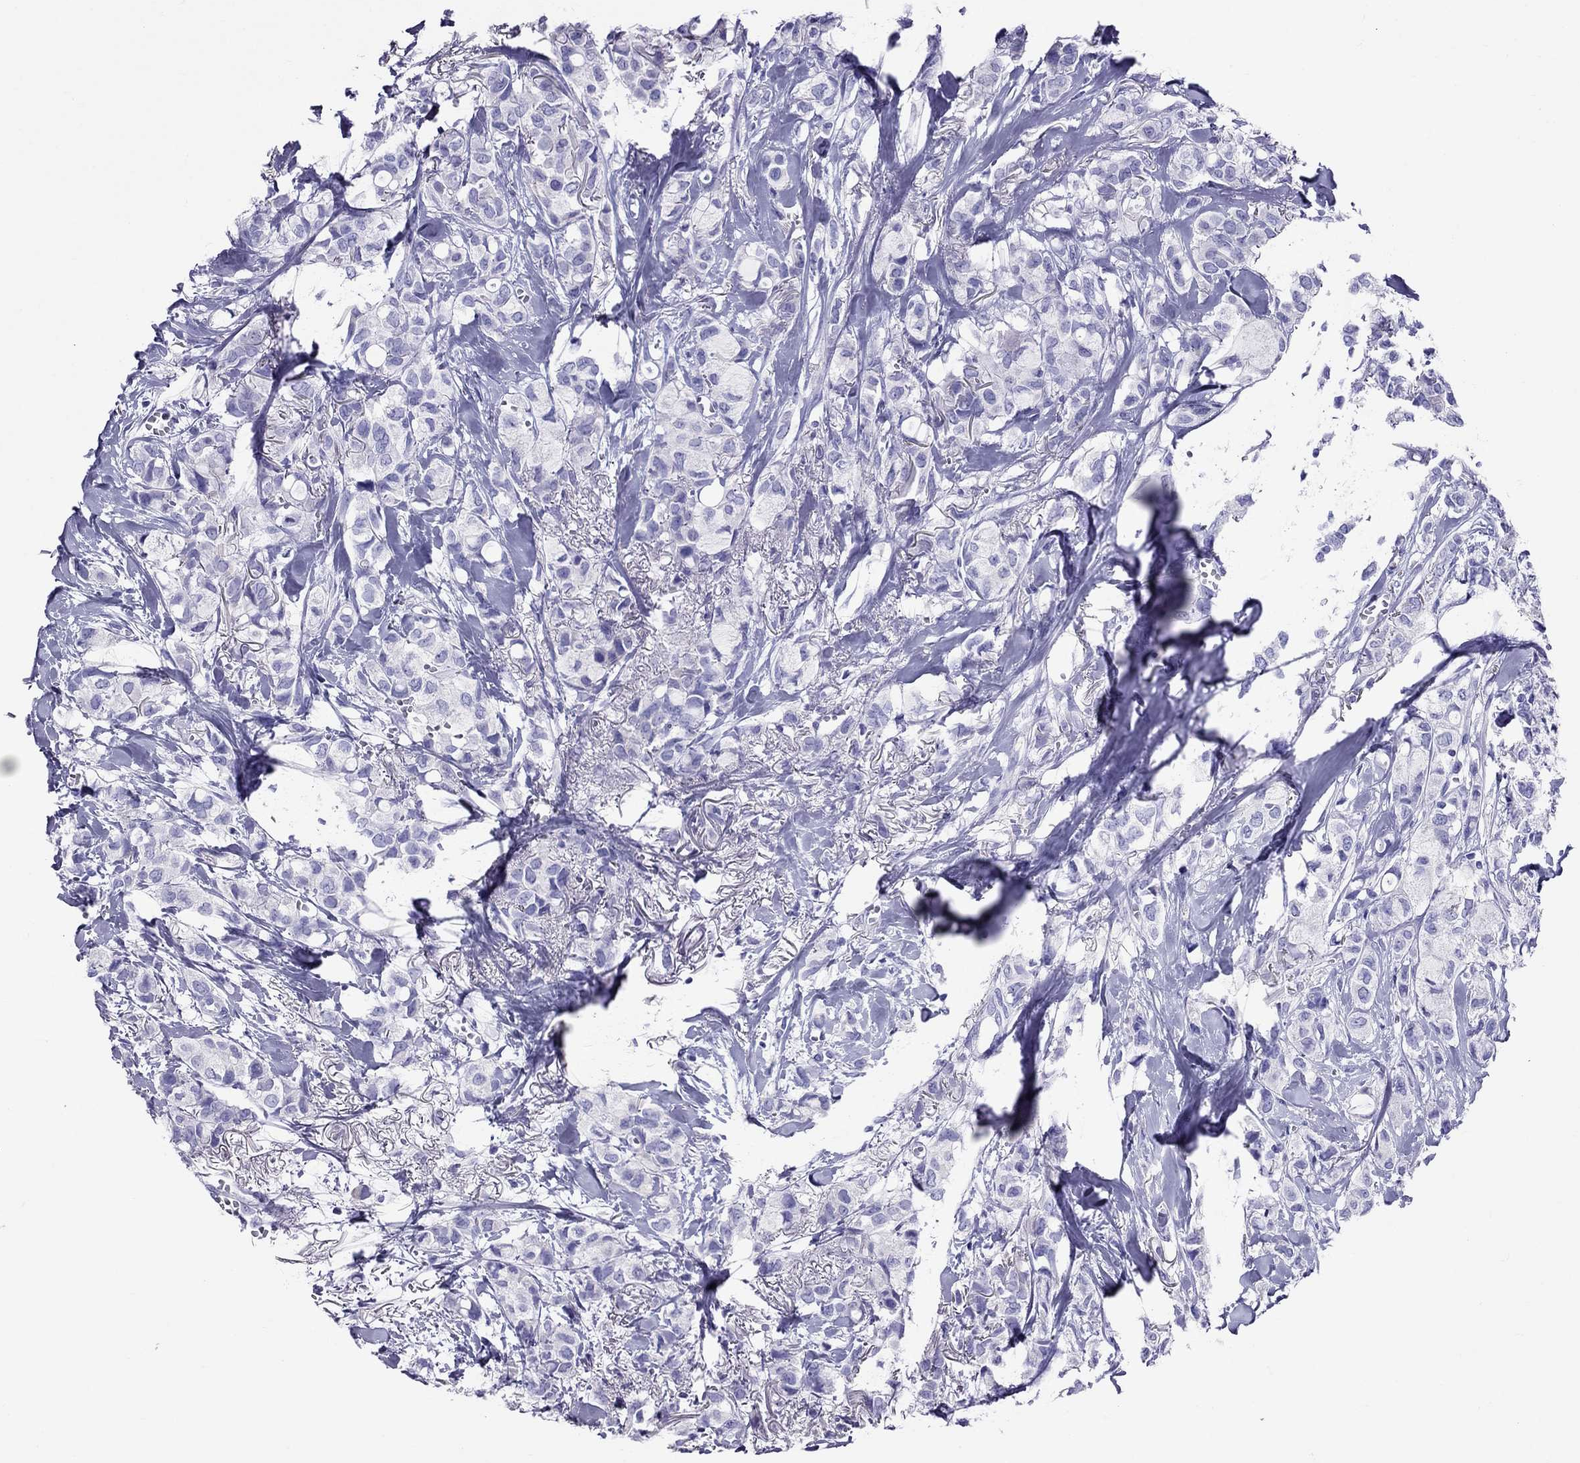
{"staining": {"intensity": "negative", "quantity": "none", "location": "none"}, "tissue": "breast cancer", "cell_type": "Tumor cells", "image_type": "cancer", "snomed": [{"axis": "morphology", "description": "Duct carcinoma"}, {"axis": "topography", "description": "Breast"}], "caption": "An image of breast infiltrating ductal carcinoma stained for a protein shows no brown staining in tumor cells. The staining is performed using DAB (3,3'-diaminobenzidine) brown chromogen with nuclei counter-stained in using hematoxylin.", "gene": "AVPR1B", "patient": {"sex": "female", "age": 85}}